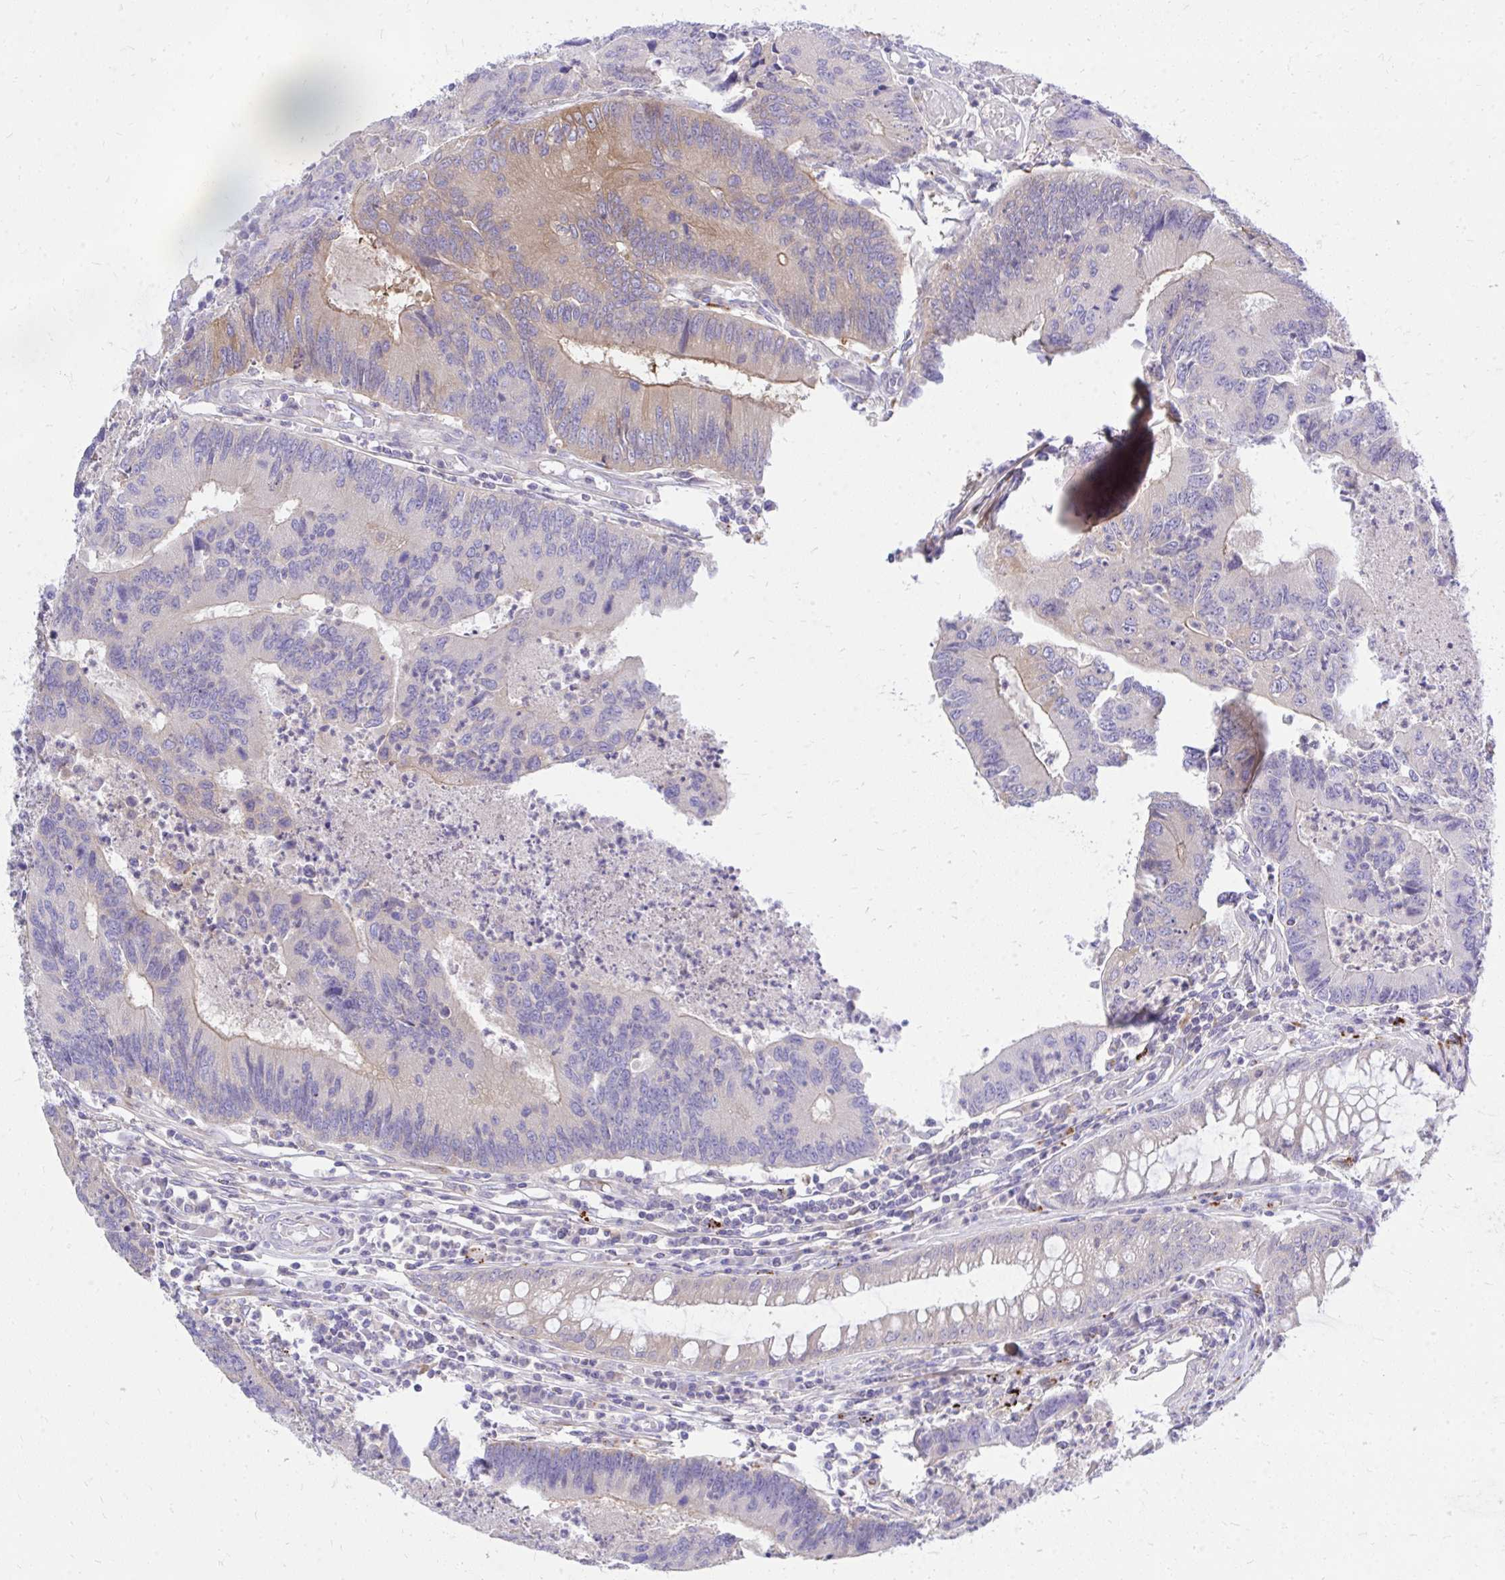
{"staining": {"intensity": "moderate", "quantity": "<25%", "location": "cytoplasmic/membranous"}, "tissue": "colorectal cancer", "cell_type": "Tumor cells", "image_type": "cancer", "snomed": [{"axis": "morphology", "description": "Adenocarcinoma, NOS"}, {"axis": "topography", "description": "Colon"}], "caption": "A high-resolution histopathology image shows immunohistochemistry staining of adenocarcinoma (colorectal), which displays moderate cytoplasmic/membranous staining in about <25% of tumor cells.", "gene": "TP53I11", "patient": {"sex": "female", "age": 67}}